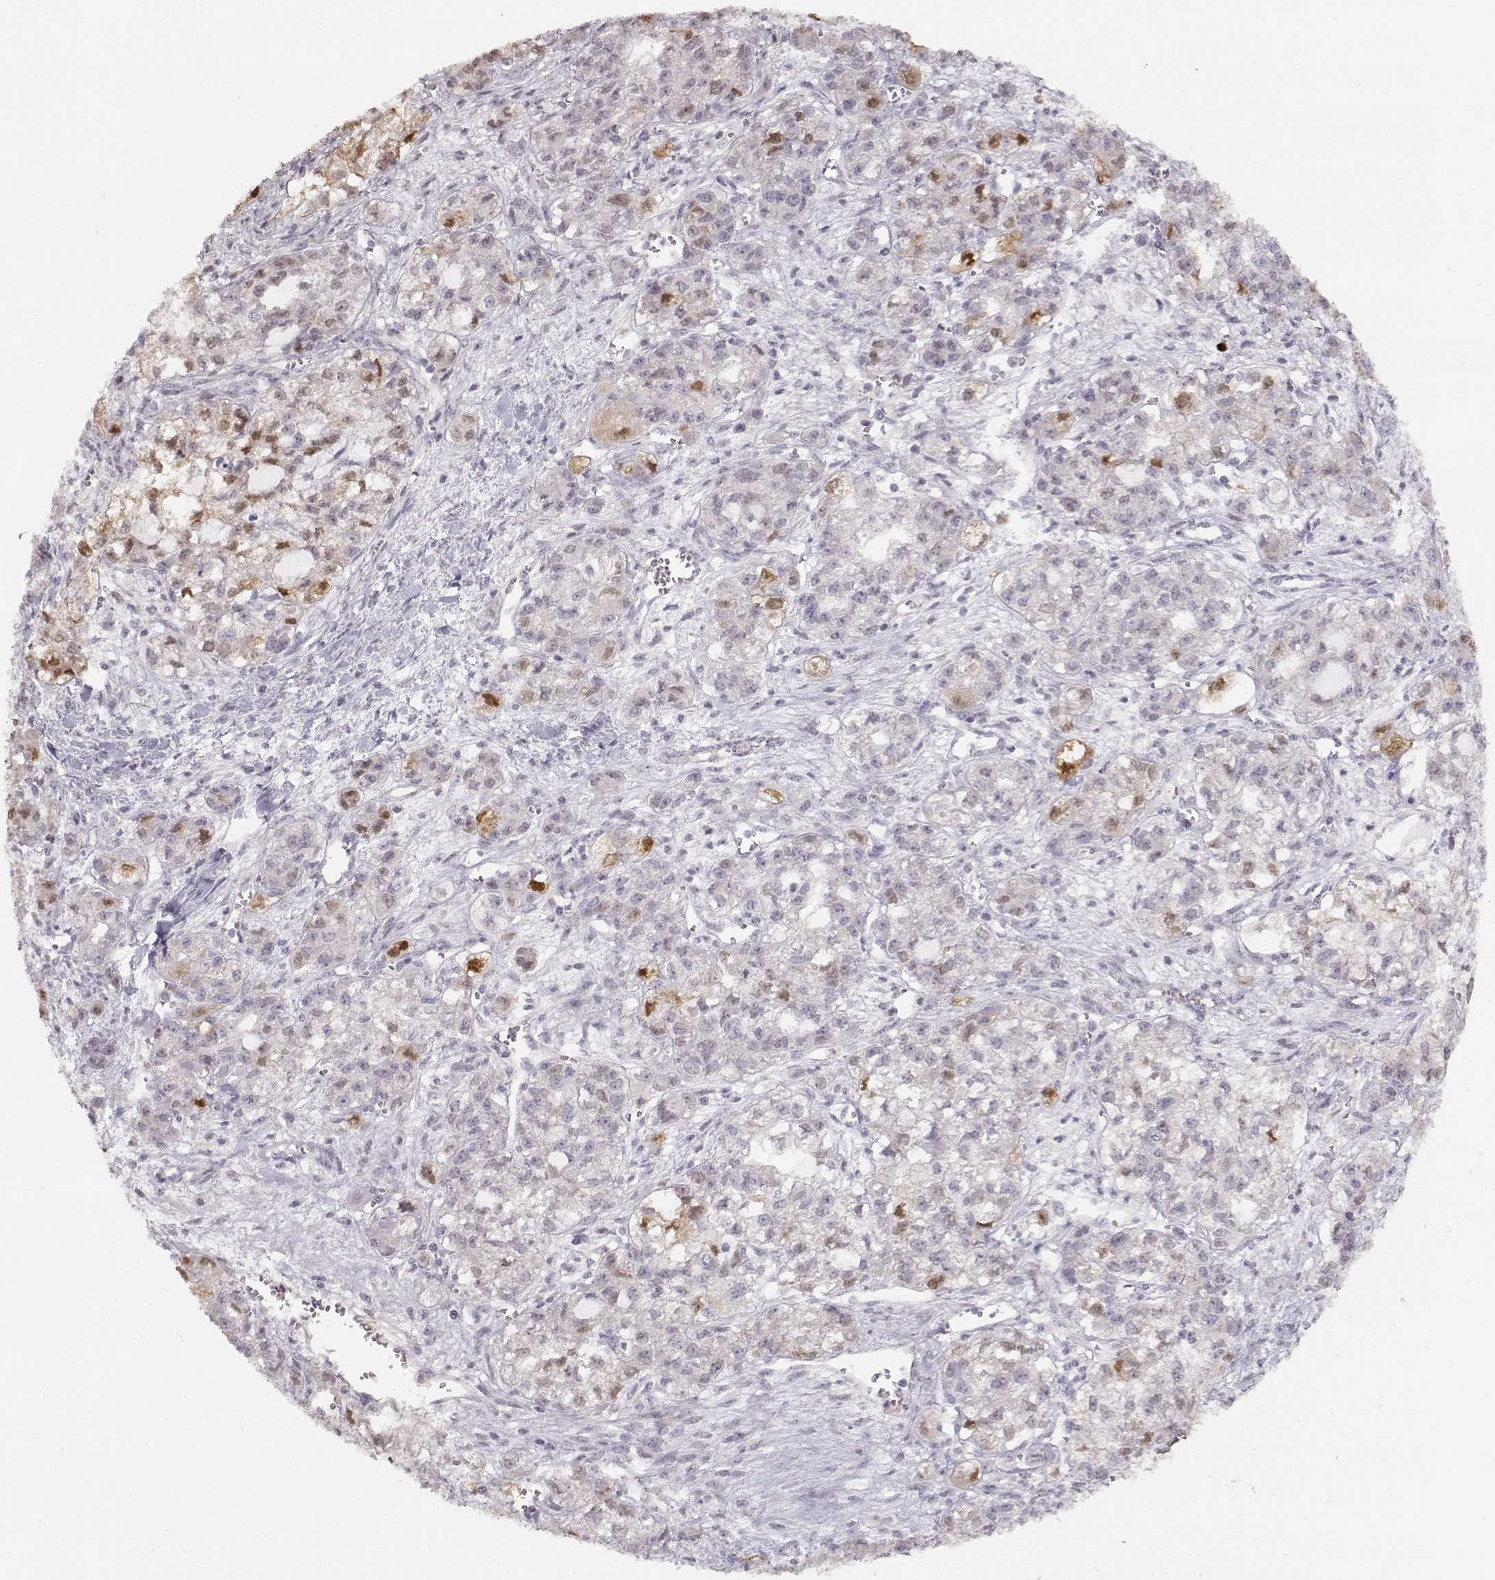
{"staining": {"intensity": "weak", "quantity": "<25%", "location": "nuclear"}, "tissue": "ovarian cancer", "cell_type": "Tumor cells", "image_type": "cancer", "snomed": [{"axis": "morphology", "description": "Carcinoma, endometroid"}, {"axis": "topography", "description": "Ovary"}], "caption": "An immunohistochemistry (IHC) image of ovarian cancer is shown. There is no staining in tumor cells of ovarian cancer. The staining is performed using DAB (3,3'-diaminobenzidine) brown chromogen with nuclei counter-stained in using hematoxylin.", "gene": "S100B", "patient": {"sex": "female", "age": 64}}